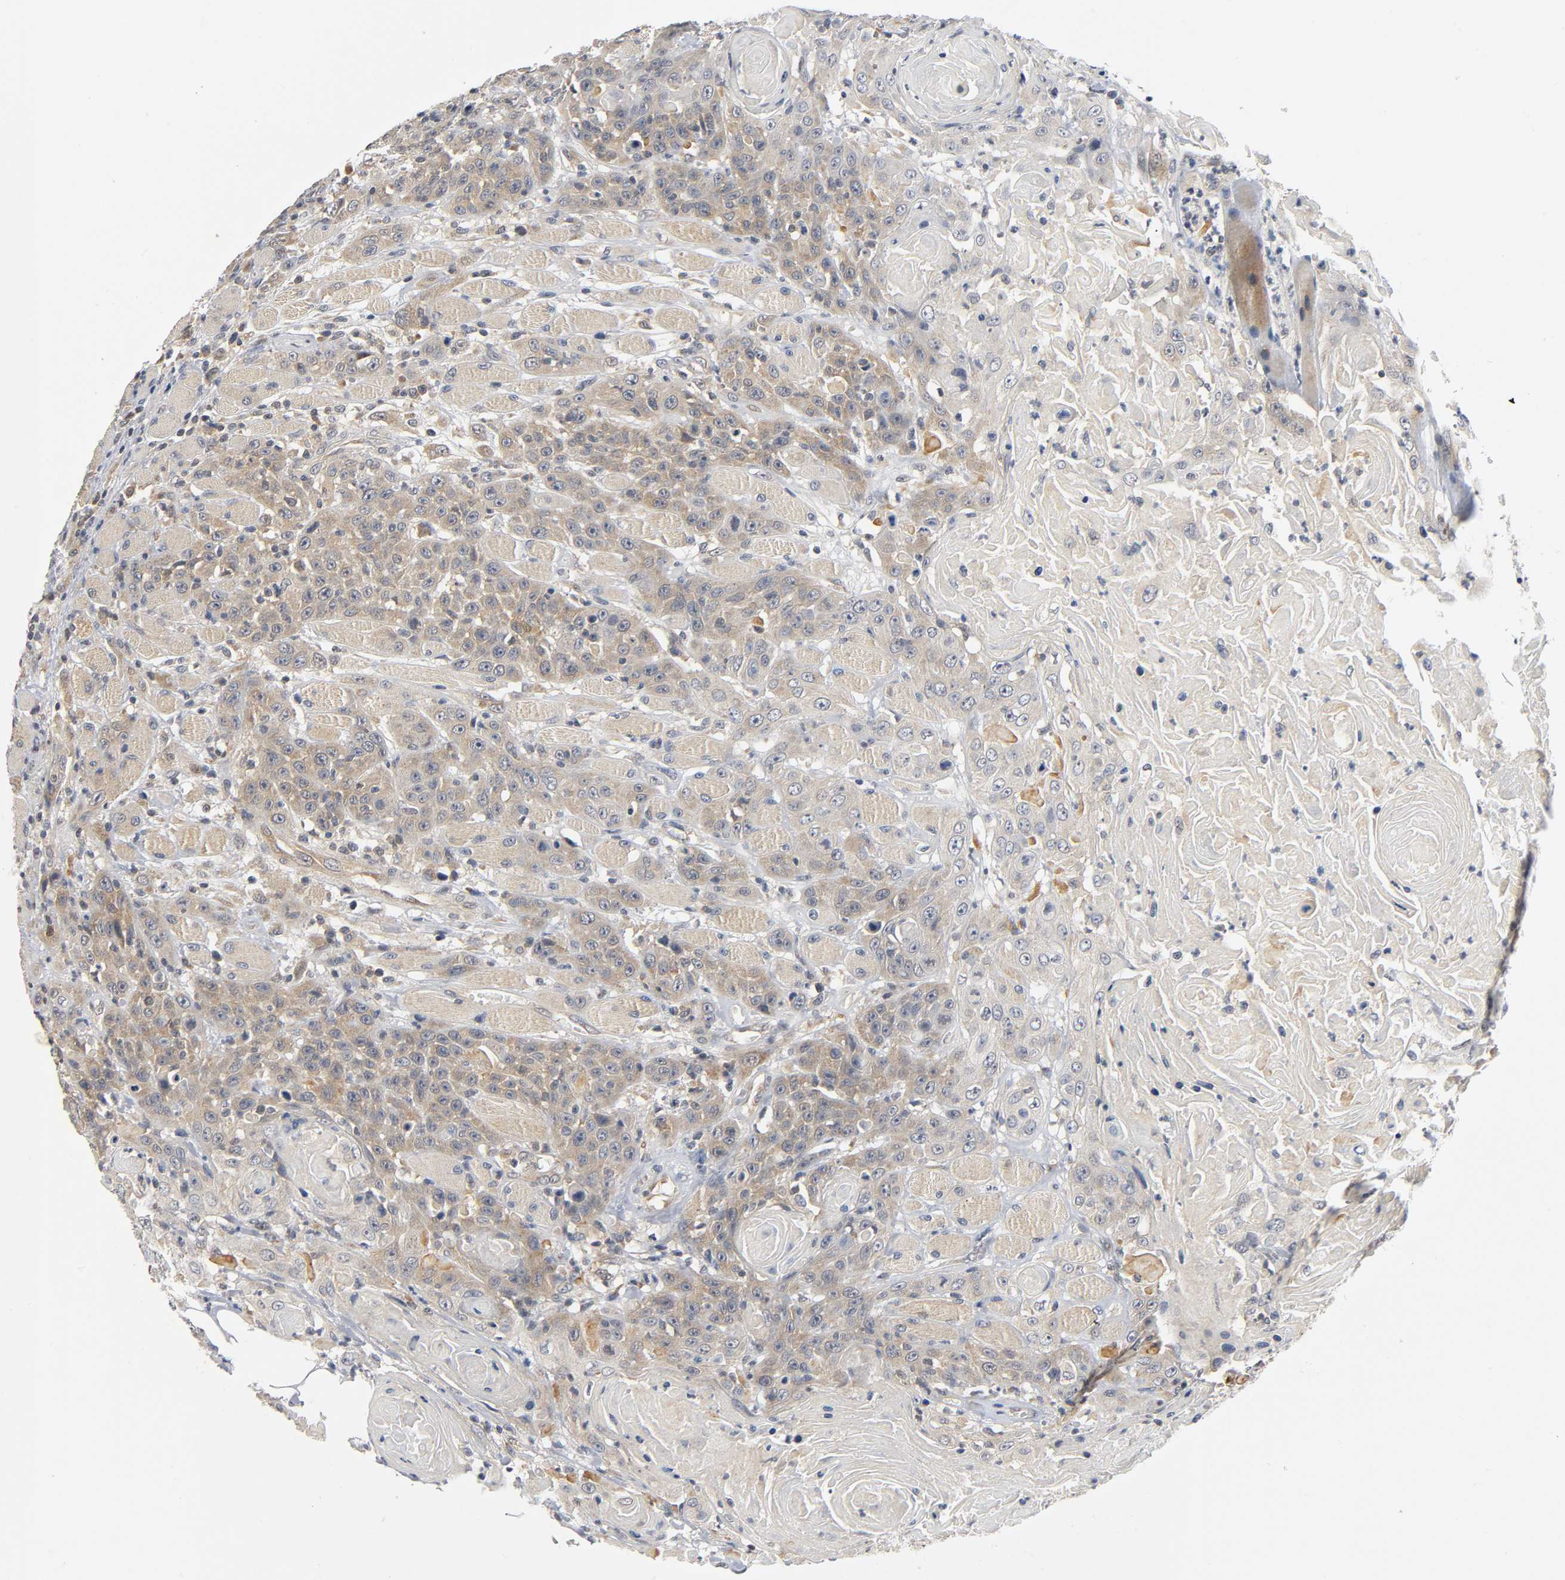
{"staining": {"intensity": "moderate", "quantity": ">75%", "location": "cytoplasmic/membranous"}, "tissue": "head and neck cancer", "cell_type": "Tumor cells", "image_type": "cancer", "snomed": [{"axis": "morphology", "description": "Squamous cell carcinoma, NOS"}, {"axis": "topography", "description": "Head-Neck"}], "caption": "IHC of head and neck cancer displays medium levels of moderate cytoplasmic/membranous expression in about >75% of tumor cells. (Brightfield microscopy of DAB IHC at high magnification).", "gene": "MAPK8", "patient": {"sex": "female", "age": 84}}